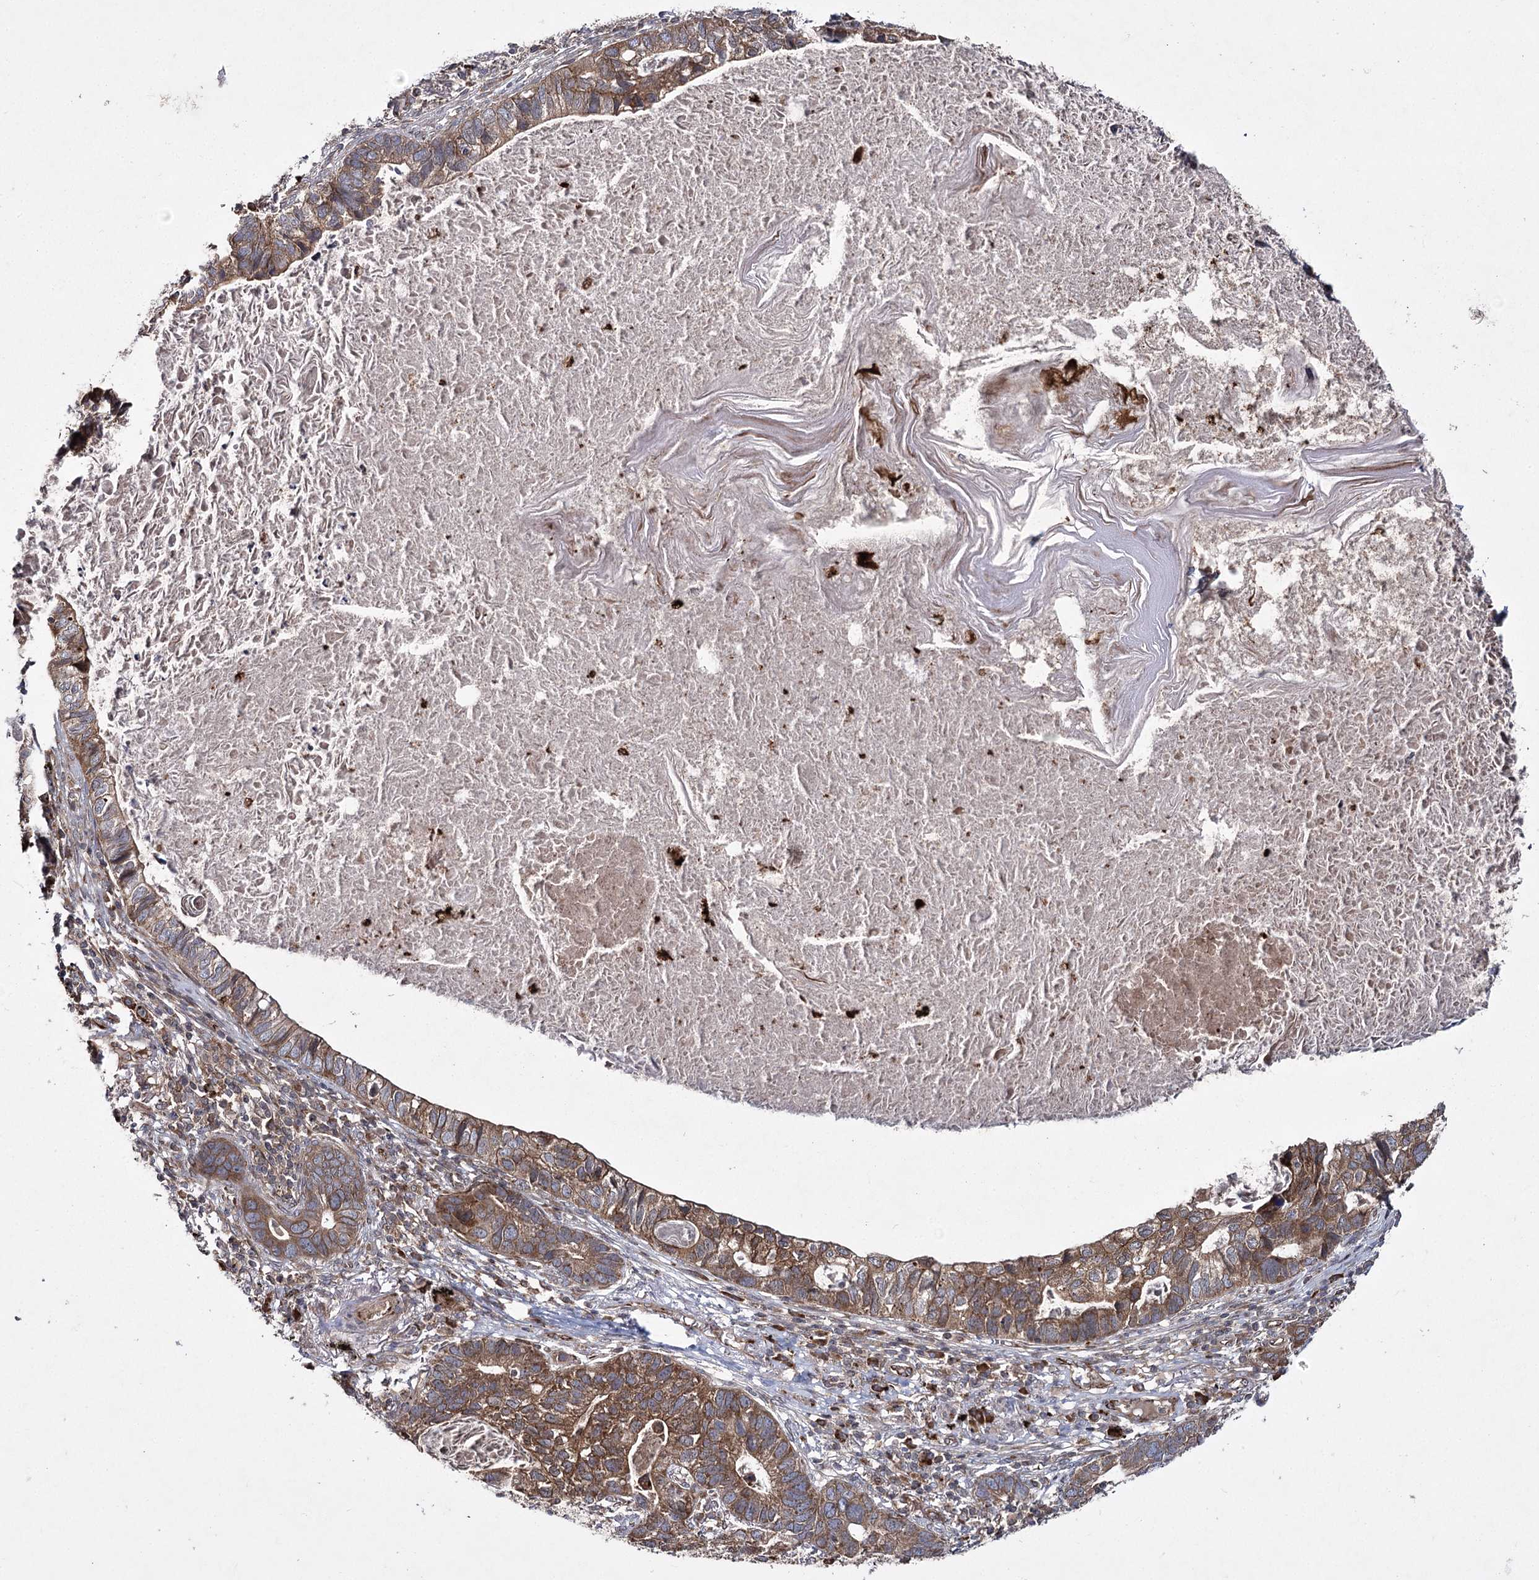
{"staining": {"intensity": "moderate", "quantity": ">75%", "location": "cytoplasmic/membranous"}, "tissue": "lung cancer", "cell_type": "Tumor cells", "image_type": "cancer", "snomed": [{"axis": "morphology", "description": "Adenocarcinoma, NOS"}, {"axis": "topography", "description": "Lung"}], "caption": "The image displays immunohistochemical staining of lung cancer. There is moderate cytoplasmic/membranous positivity is identified in approximately >75% of tumor cells.", "gene": "HECTD2", "patient": {"sex": "male", "age": 67}}